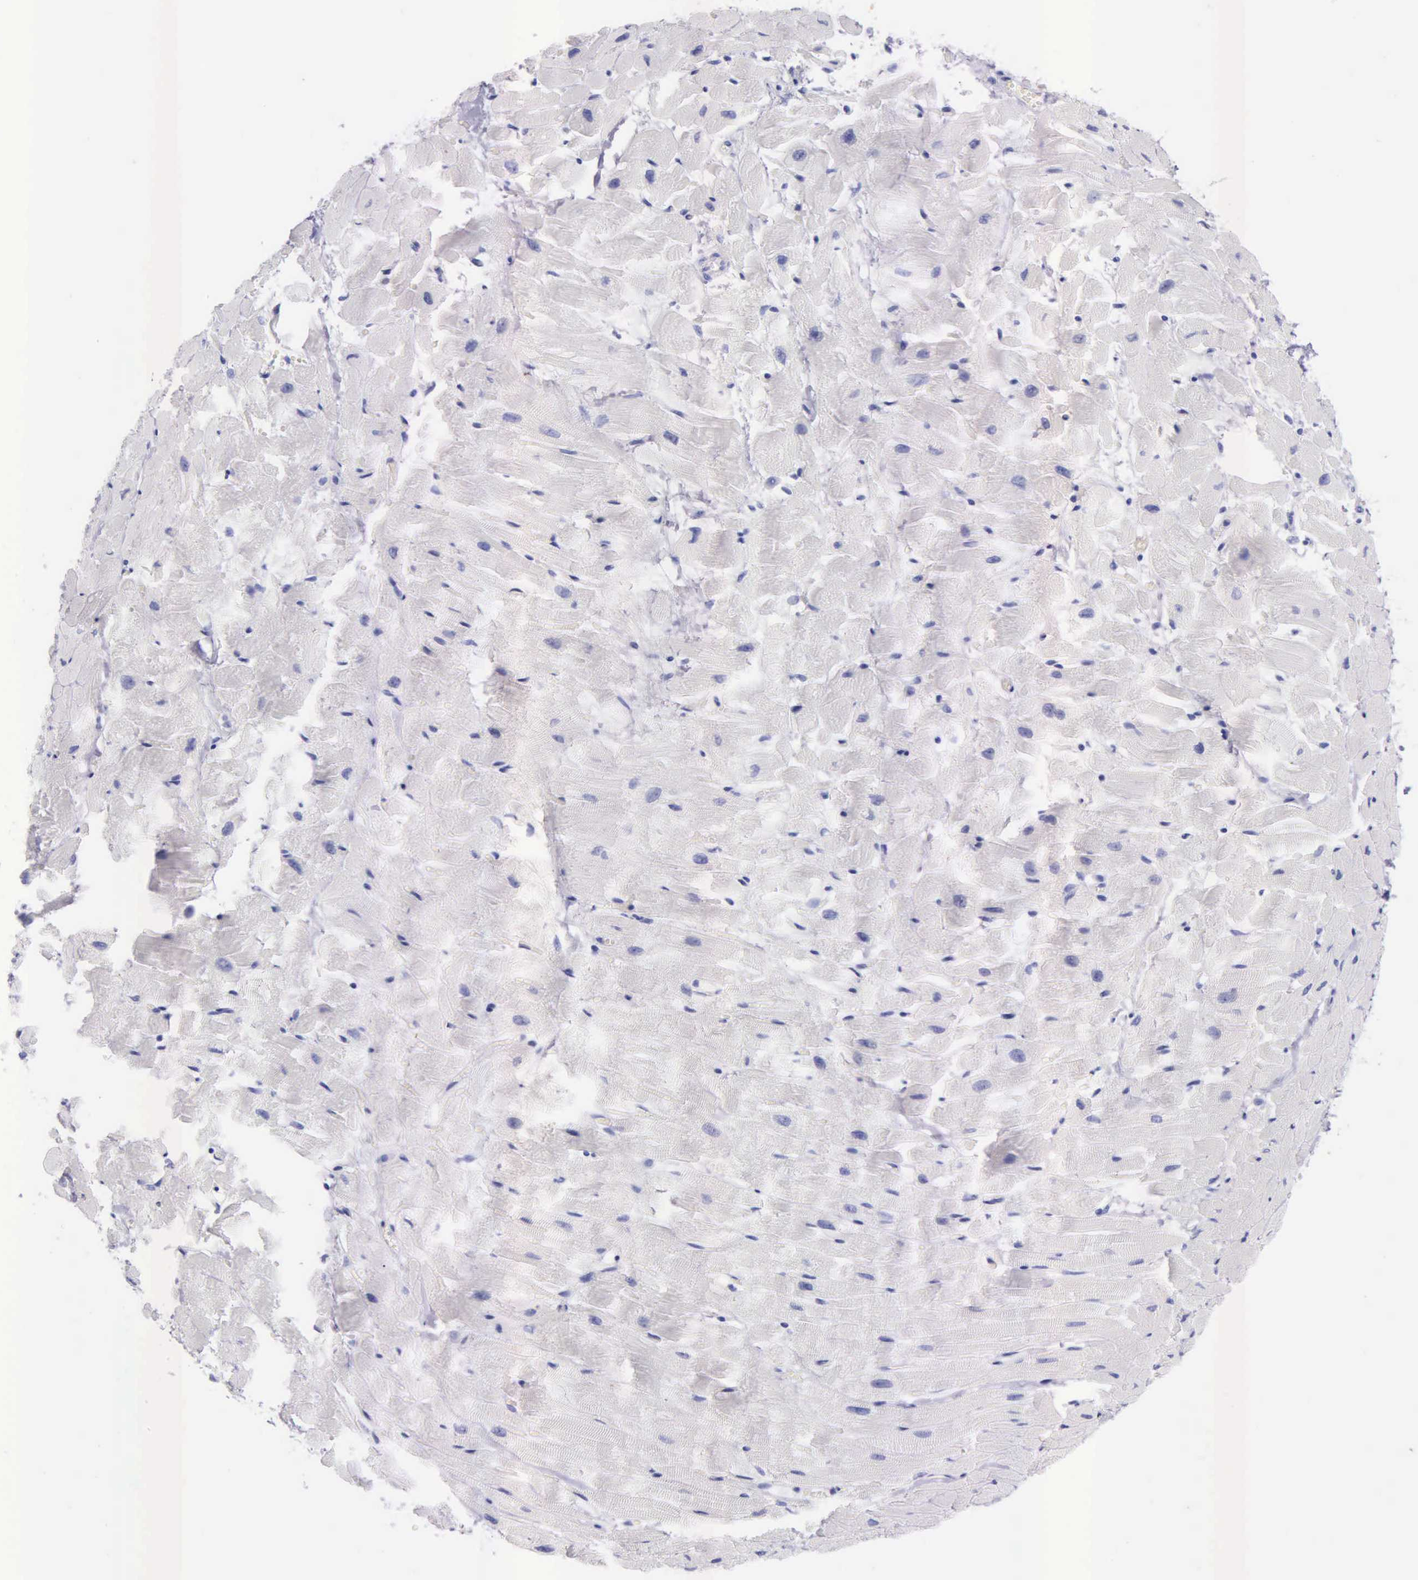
{"staining": {"intensity": "negative", "quantity": "none", "location": "none"}, "tissue": "heart muscle", "cell_type": "Cardiomyocytes", "image_type": "normal", "snomed": [{"axis": "morphology", "description": "Normal tissue, NOS"}, {"axis": "topography", "description": "Heart"}], "caption": "Immunohistochemistry (IHC) micrograph of benign heart muscle stained for a protein (brown), which displays no expression in cardiomyocytes.", "gene": "KLK2", "patient": {"sex": "female", "age": 19}}